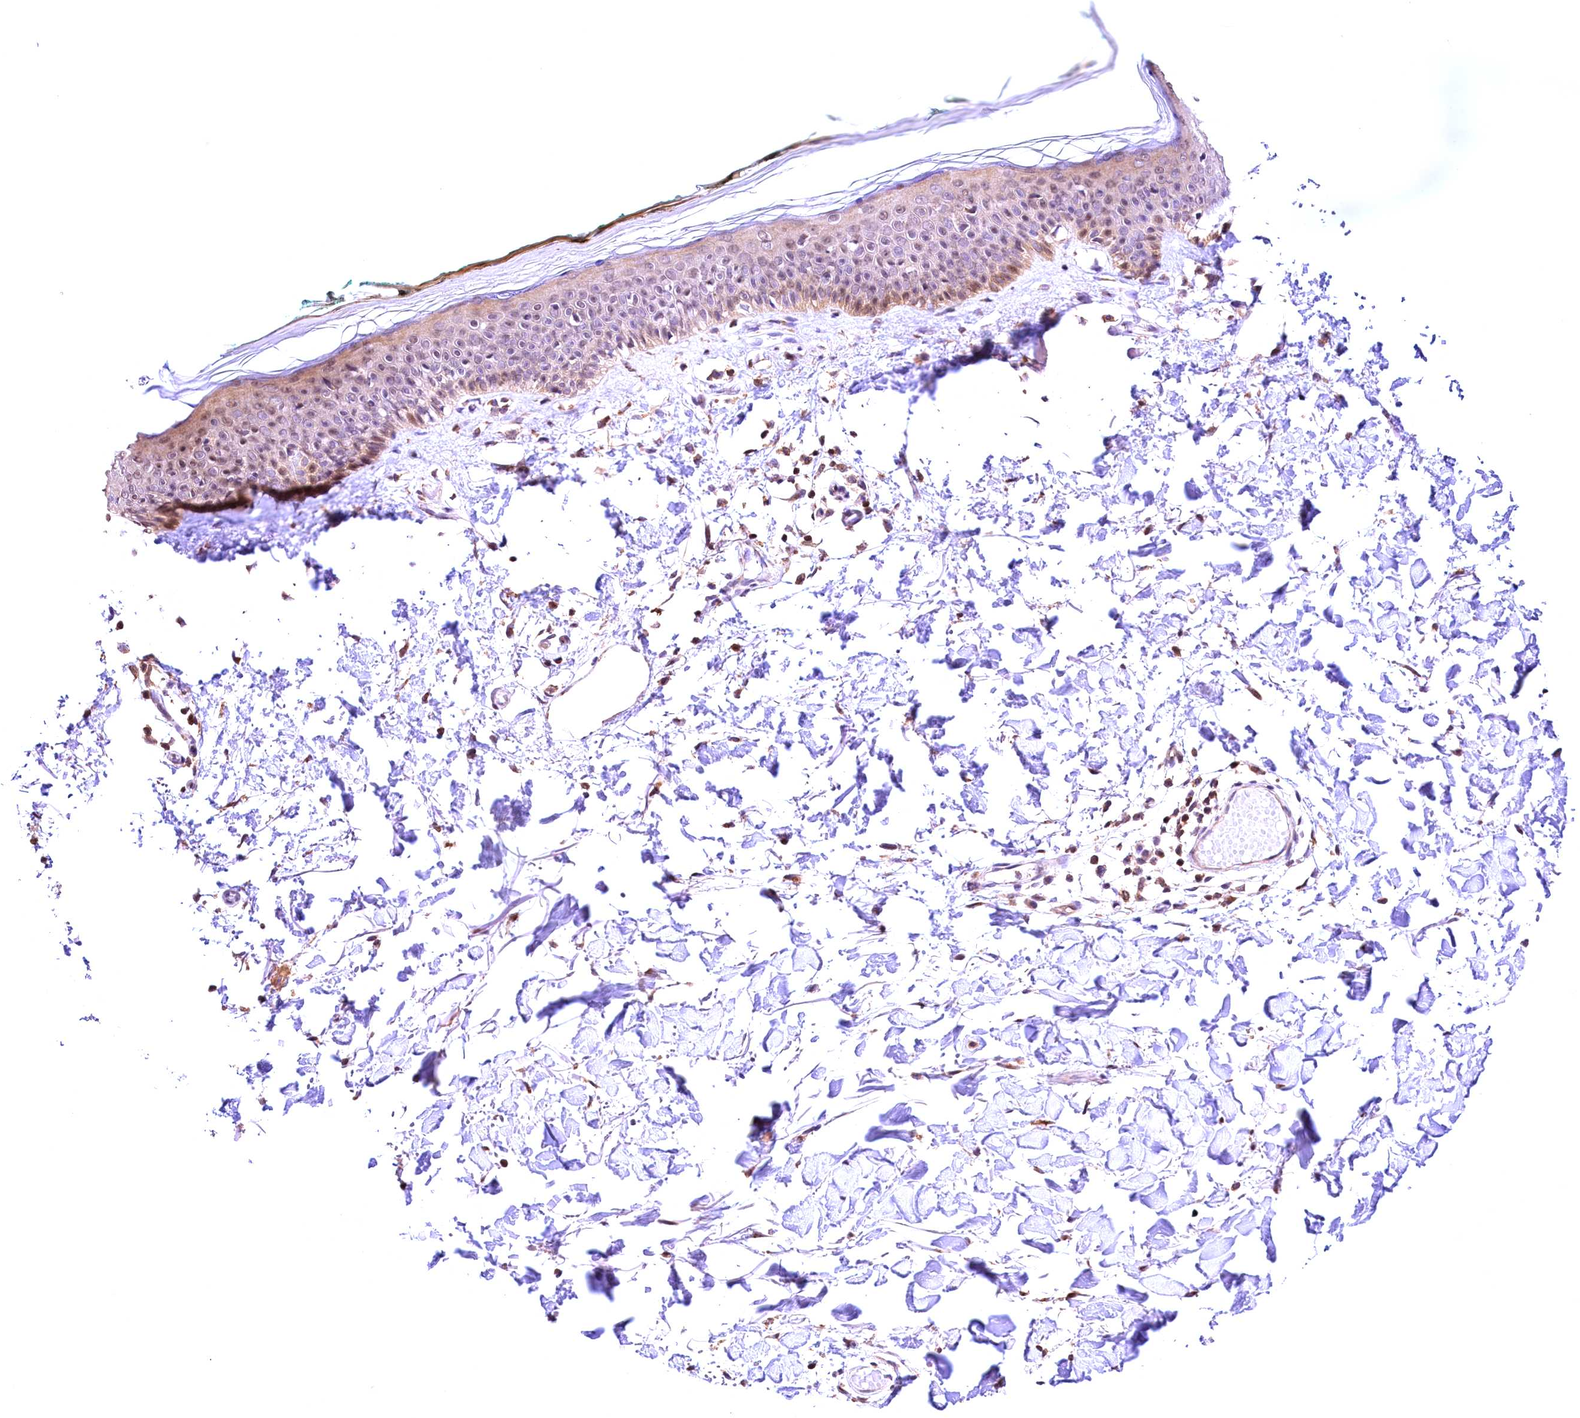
{"staining": {"intensity": "moderate", "quantity": "25%-75%", "location": "cytoplasmic/membranous,nuclear"}, "tissue": "skin", "cell_type": "Fibroblasts", "image_type": "normal", "snomed": [{"axis": "morphology", "description": "Normal tissue, NOS"}, {"axis": "topography", "description": "Skin"}], "caption": "Immunohistochemical staining of normal human skin displays medium levels of moderate cytoplasmic/membranous,nuclear staining in approximately 25%-75% of fibroblasts.", "gene": "CHORDC1", "patient": {"sex": "male", "age": 62}}